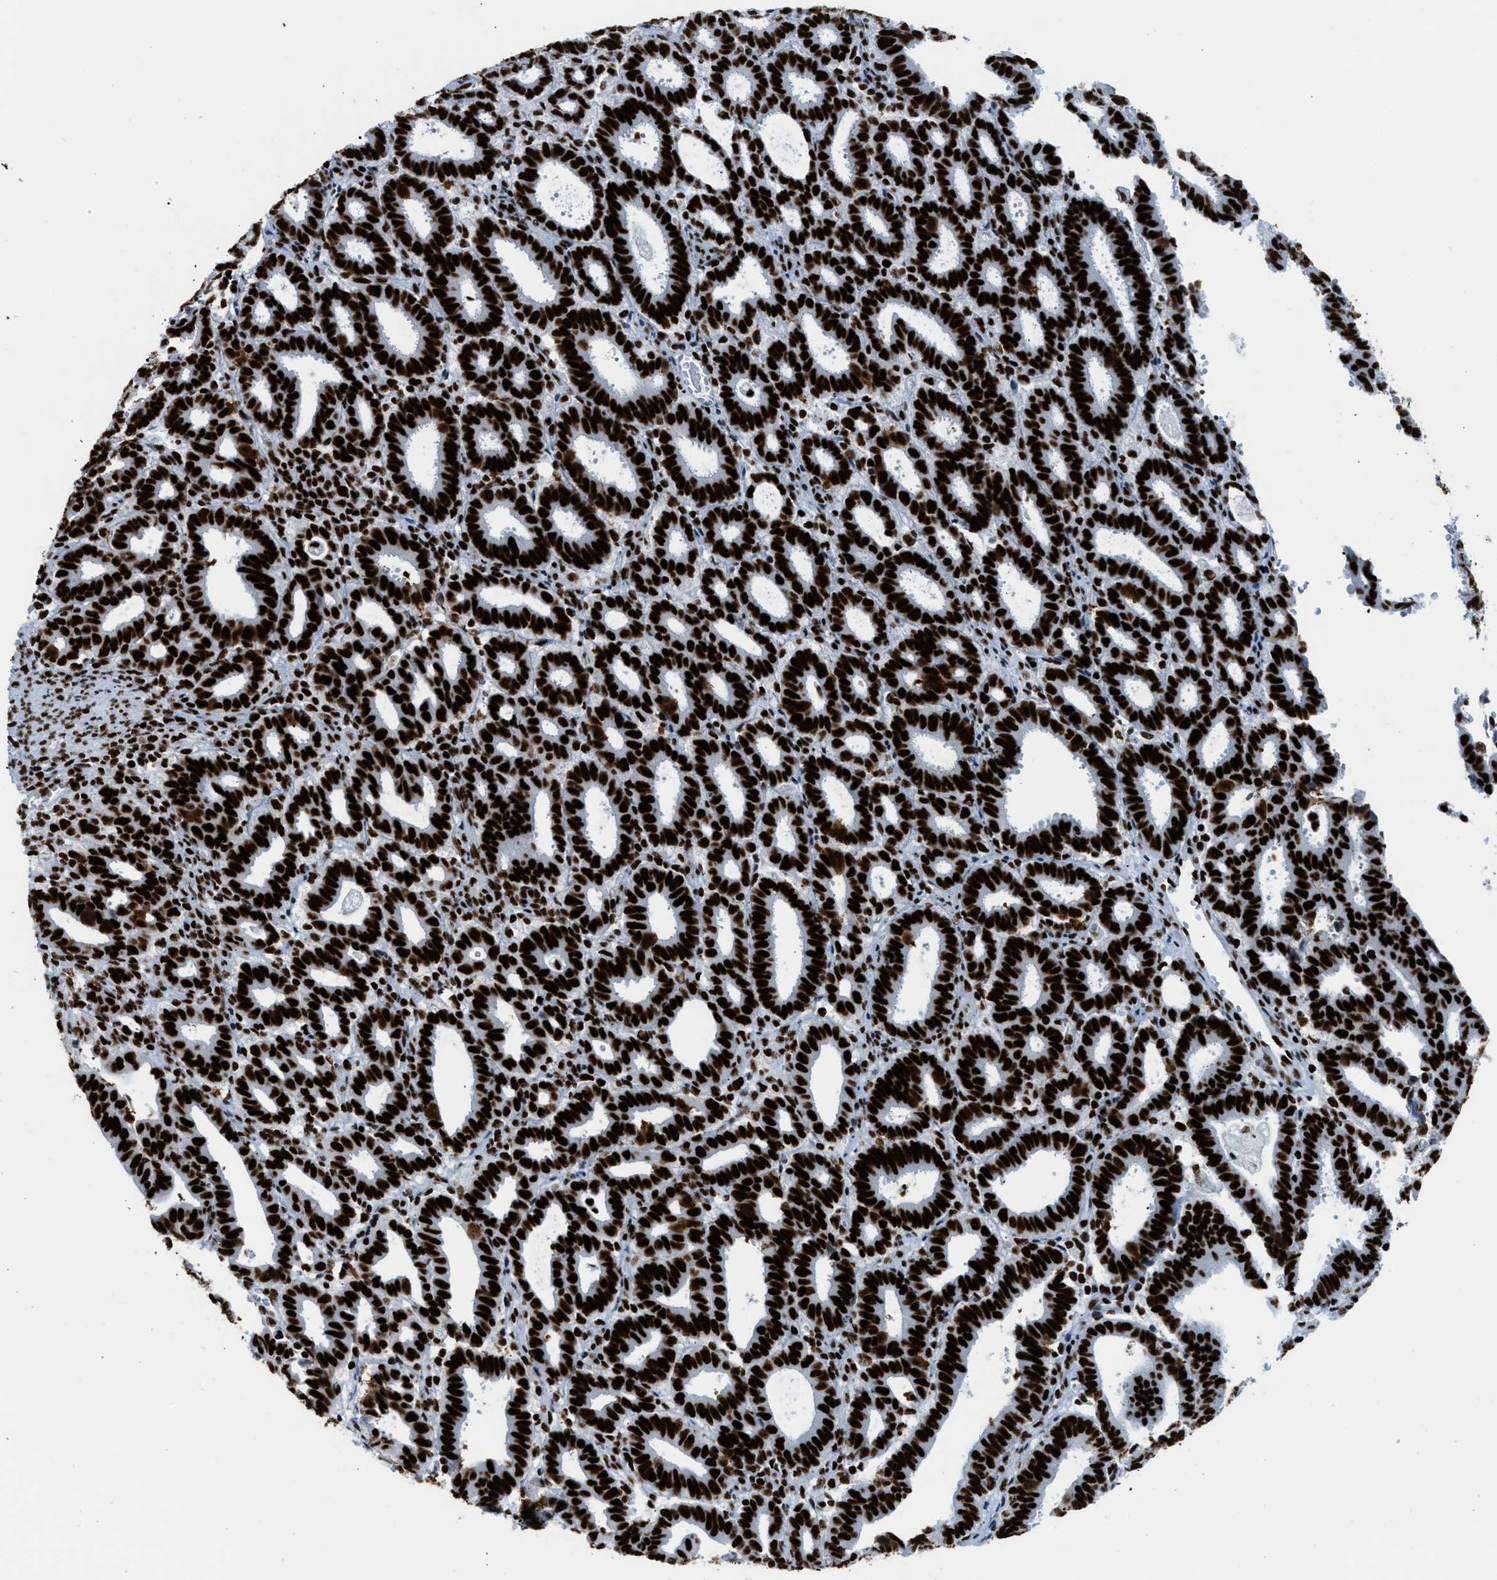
{"staining": {"intensity": "strong", "quantity": ">75%", "location": "nuclear"}, "tissue": "endometrial cancer", "cell_type": "Tumor cells", "image_type": "cancer", "snomed": [{"axis": "morphology", "description": "Adenocarcinoma, NOS"}, {"axis": "topography", "description": "Uterus"}], "caption": "Strong nuclear positivity for a protein is seen in about >75% of tumor cells of endometrial cancer using IHC.", "gene": "PIF1", "patient": {"sex": "female", "age": 83}}